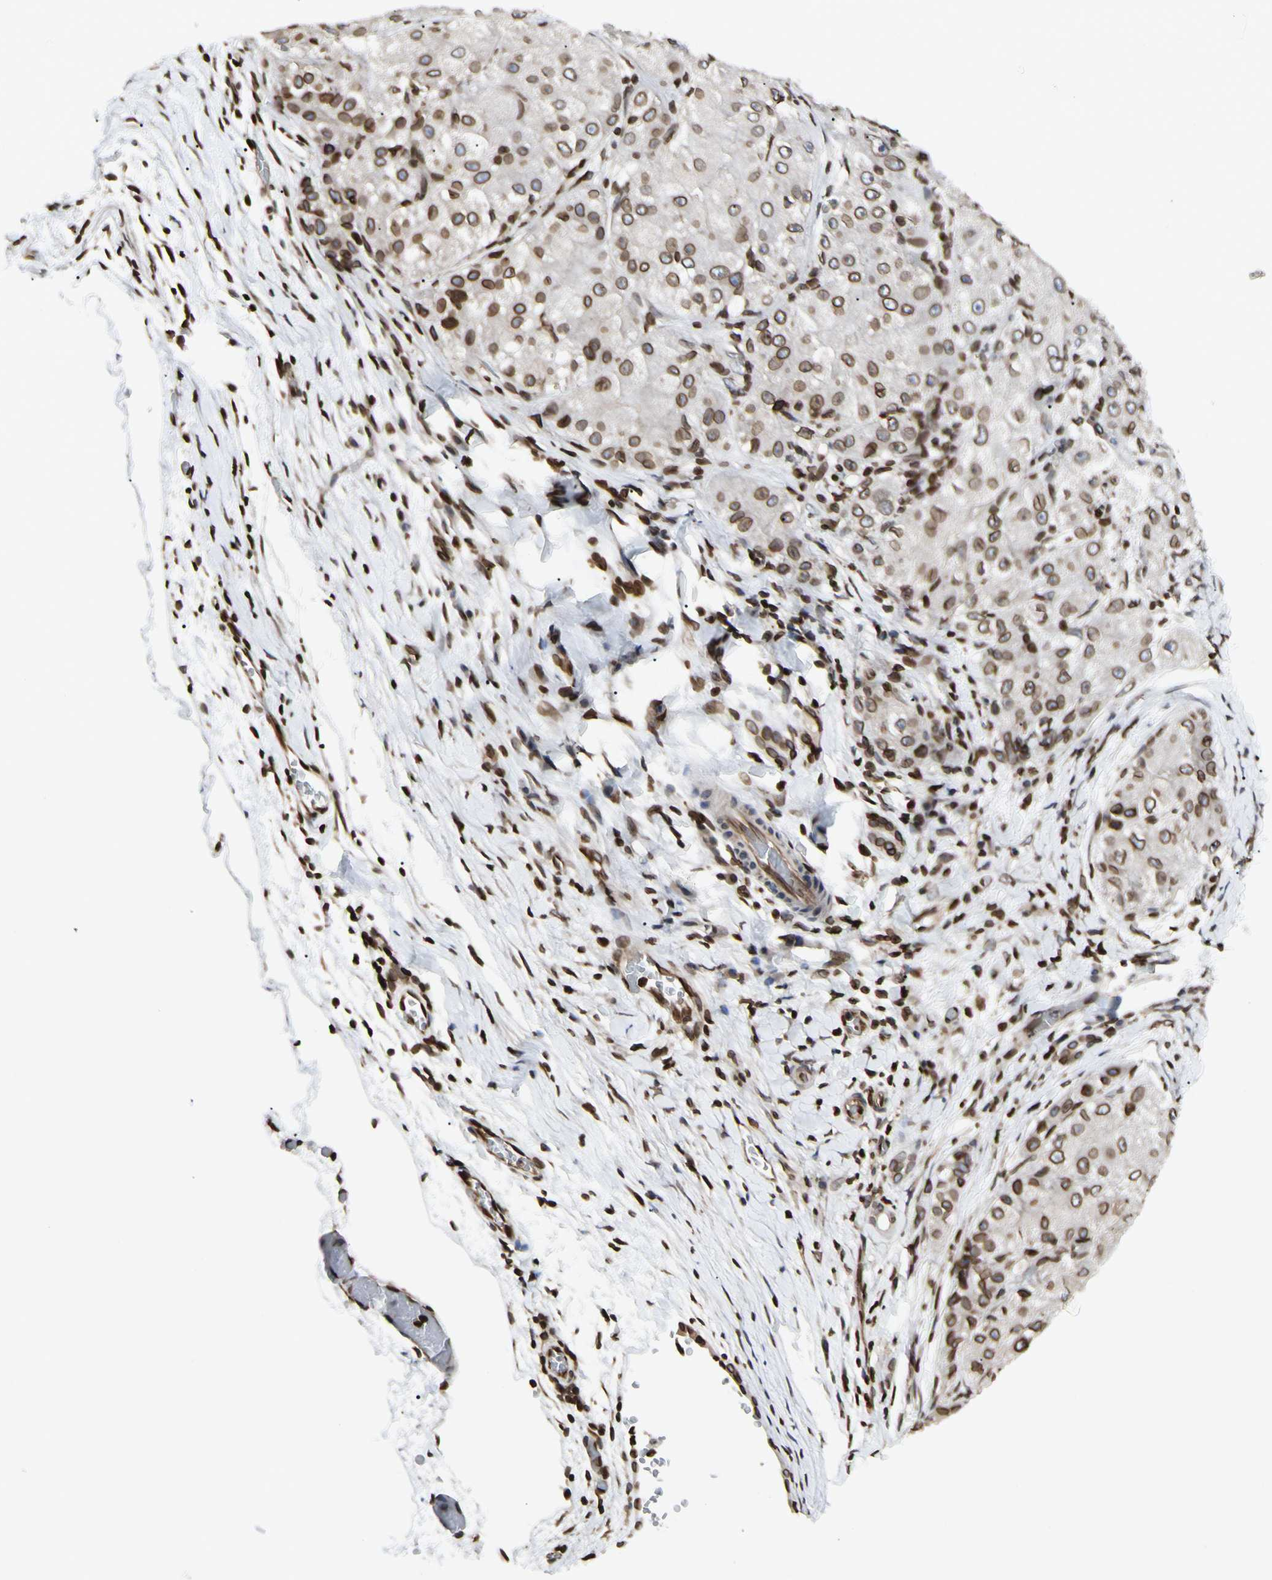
{"staining": {"intensity": "moderate", "quantity": ">75%", "location": "cytoplasmic/membranous,nuclear"}, "tissue": "liver cancer", "cell_type": "Tumor cells", "image_type": "cancer", "snomed": [{"axis": "morphology", "description": "Carcinoma, Hepatocellular, NOS"}, {"axis": "topography", "description": "Liver"}], "caption": "Hepatocellular carcinoma (liver) stained for a protein (brown) displays moderate cytoplasmic/membranous and nuclear positive staining in approximately >75% of tumor cells.", "gene": "TMPO", "patient": {"sex": "male", "age": 80}}